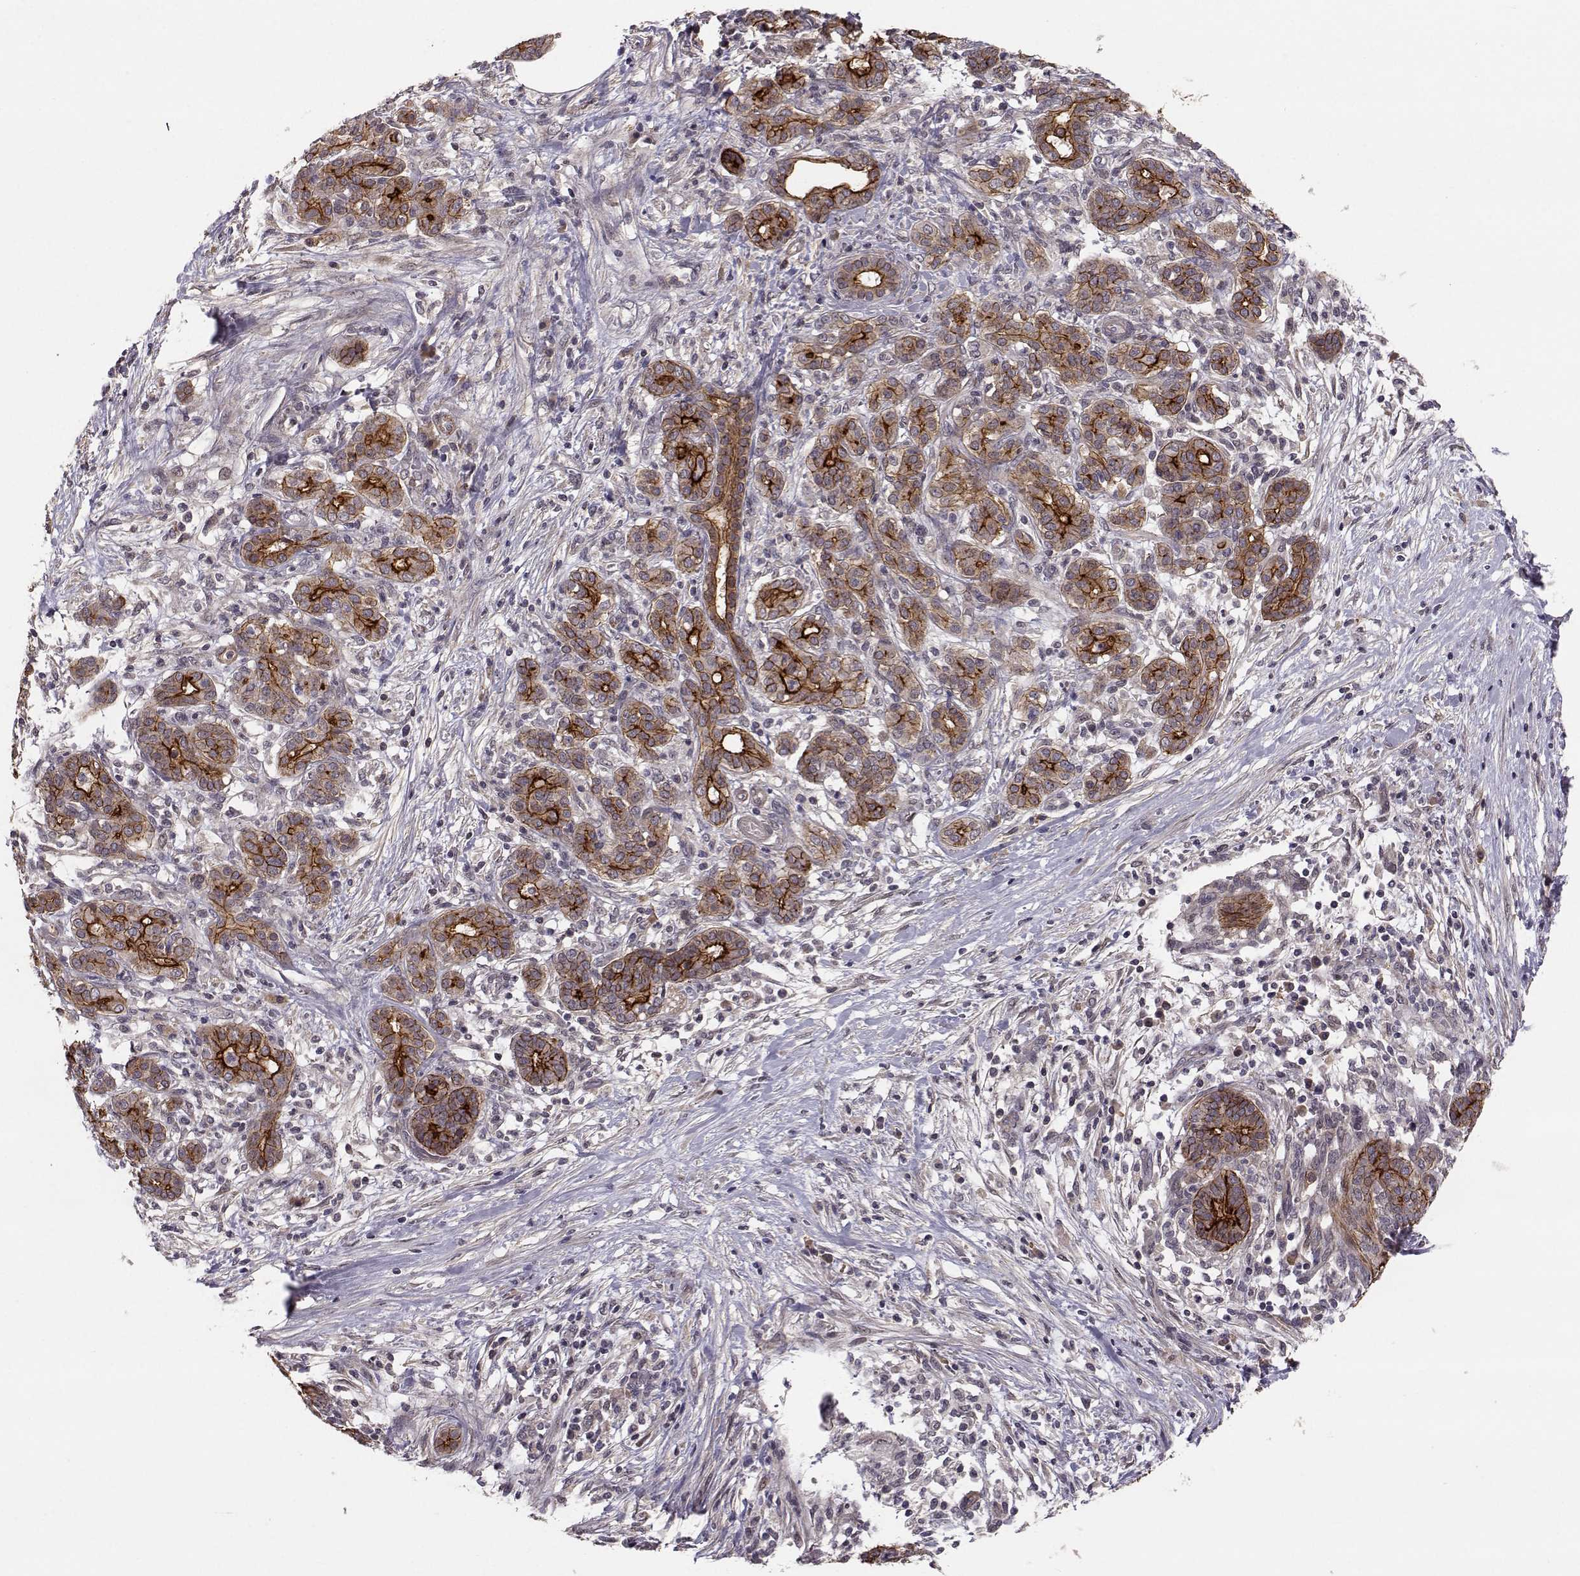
{"staining": {"intensity": "strong", "quantity": "25%-75%", "location": "cytoplasmic/membranous"}, "tissue": "pancreatic cancer", "cell_type": "Tumor cells", "image_type": "cancer", "snomed": [{"axis": "morphology", "description": "Adenocarcinoma, NOS"}, {"axis": "topography", "description": "Pancreas"}], "caption": "Pancreatic adenocarcinoma was stained to show a protein in brown. There is high levels of strong cytoplasmic/membranous staining in about 25%-75% of tumor cells. The staining was performed using DAB (3,3'-diaminobenzidine) to visualize the protein expression in brown, while the nuclei were stained in blue with hematoxylin (Magnification: 20x).", "gene": "PLEKHG3", "patient": {"sex": "male", "age": 44}}